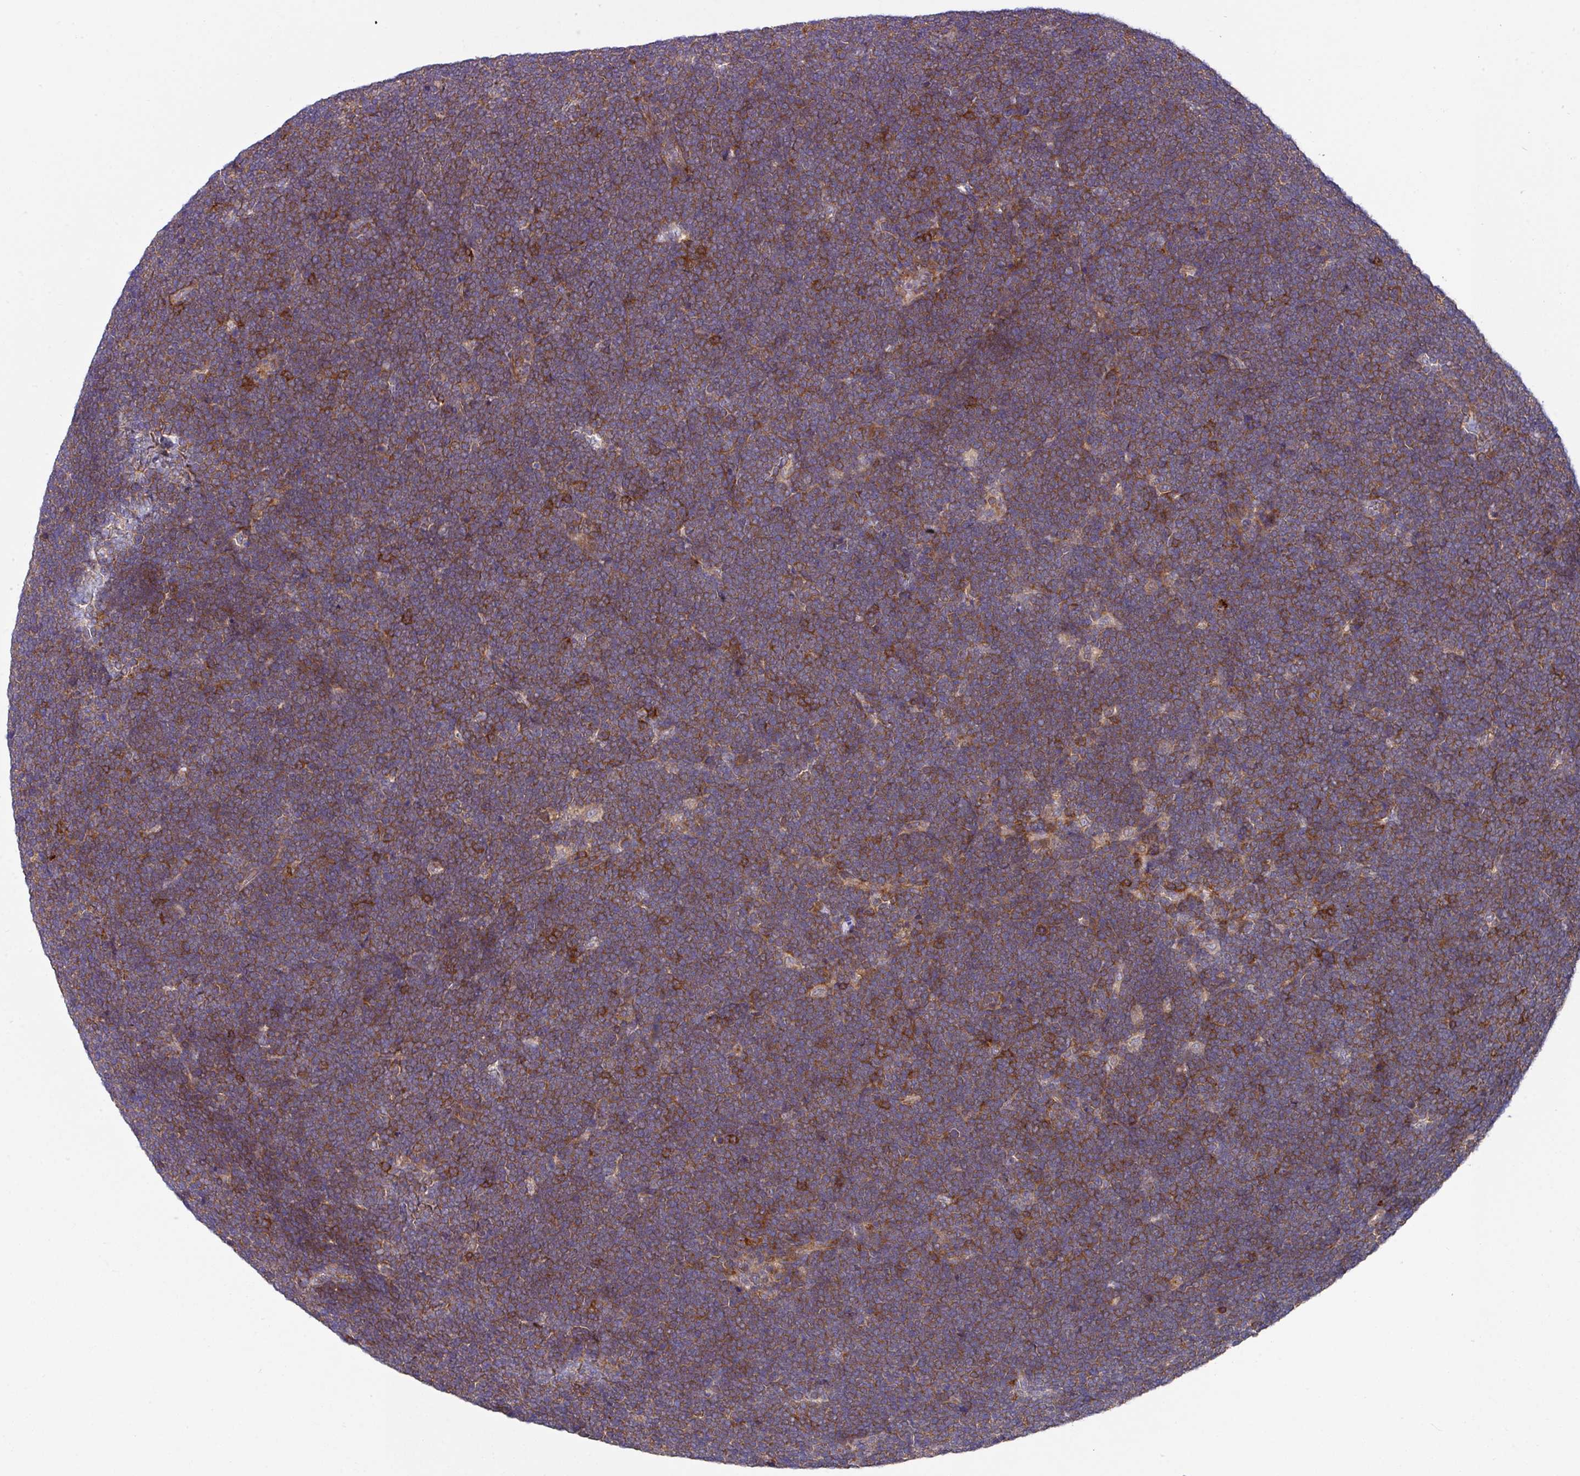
{"staining": {"intensity": "moderate", "quantity": ">75%", "location": "cytoplasmic/membranous"}, "tissue": "lymphoma", "cell_type": "Tumor cells", "image_type": "cancer", "snomed": [{"axis": "morphology", "description": "Malignant lymphoma, non-Hodgkin's type, High grade"}, {"axis": "topography", "description": "Lymph node"}], "caption": "High-grade malignant lymphoma, non-Hodgkin's type stained with a protein marker shows moderate staining in tumor cells.", "gene": "EIF4B", "patient": {"sex": "male", "age": 13}}